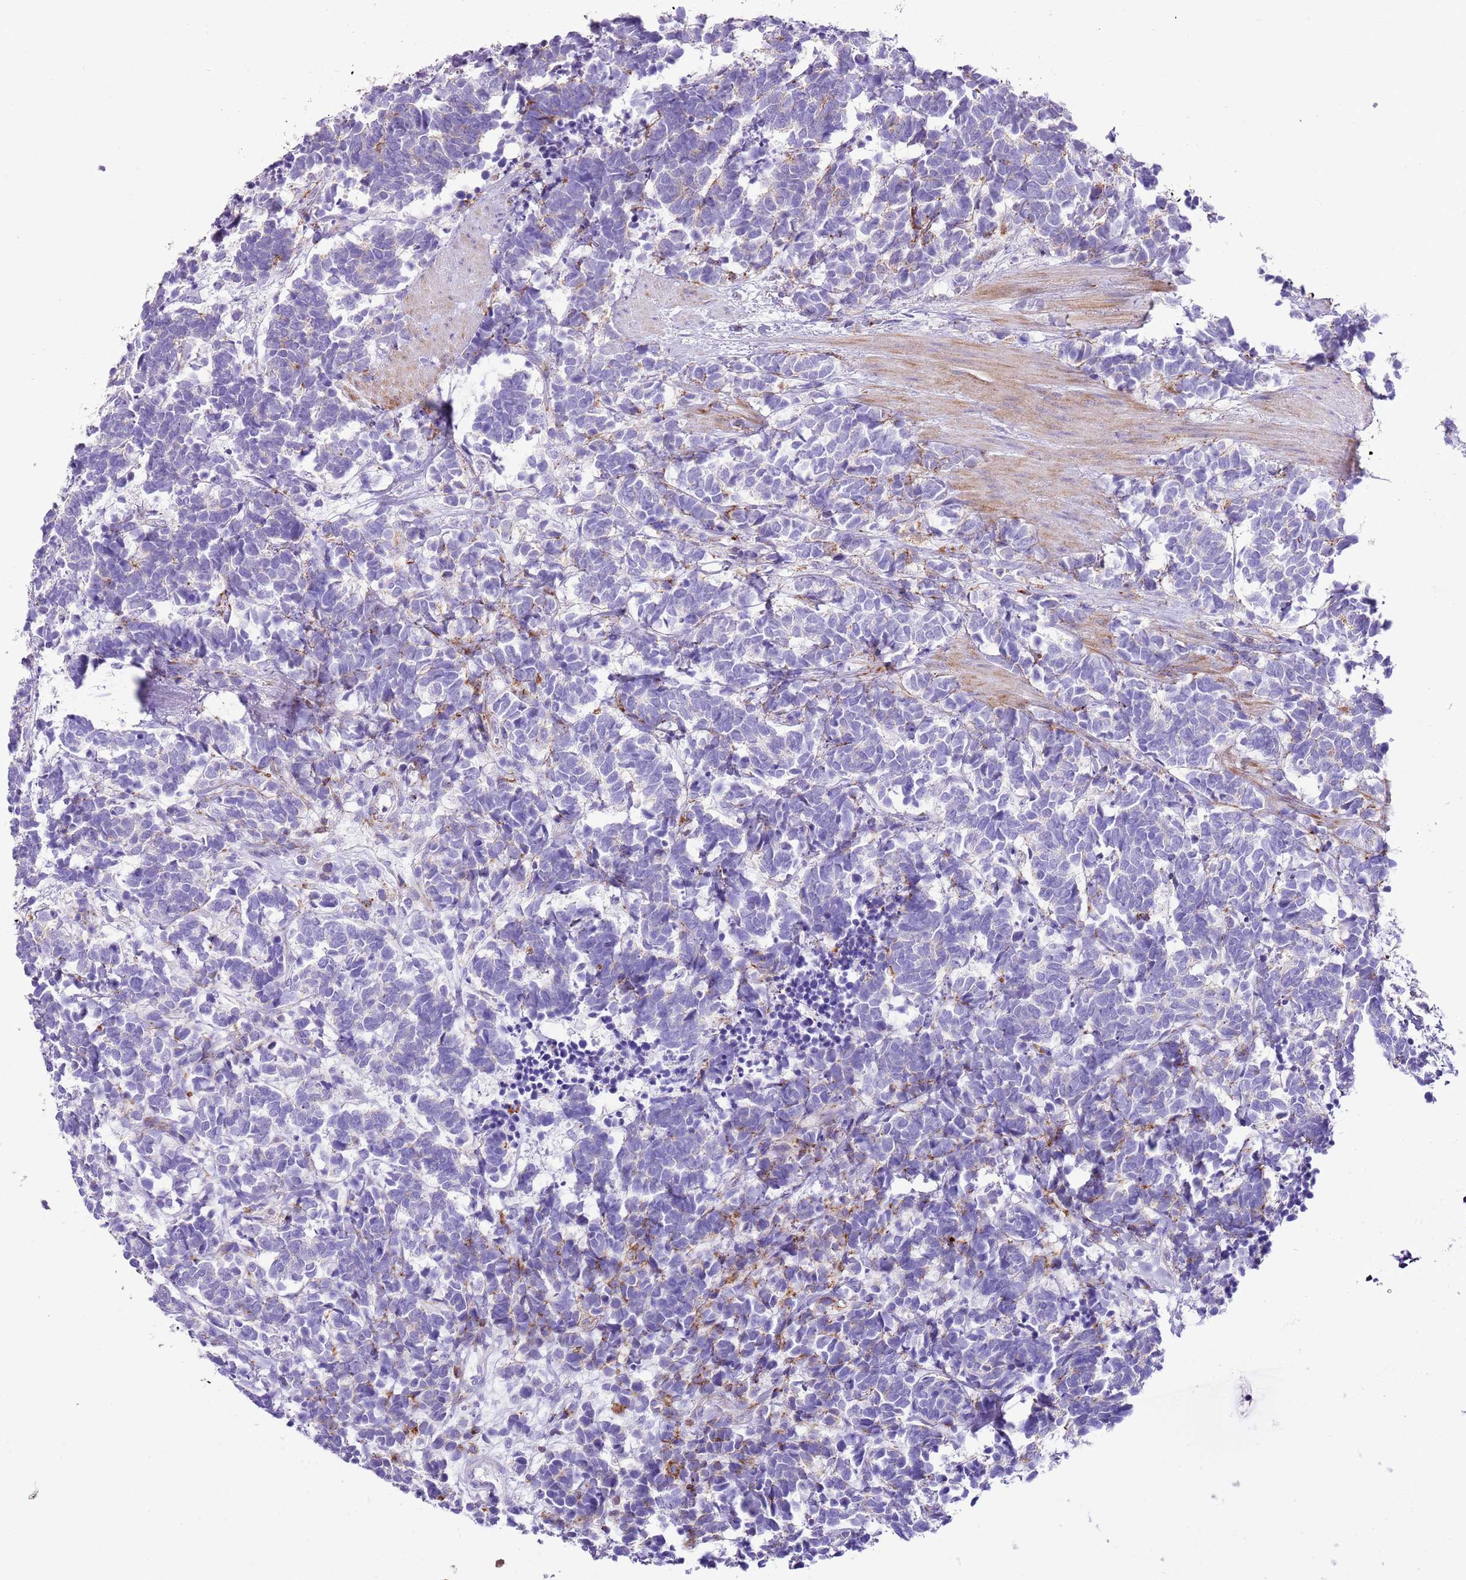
{"staining": {"intensity": "negative", "quantity": "none", "location": "none"}, "tissue": "carcinoid", "cell_type": "Tumor cells", "image_type": "cancer", "snomed": [{"axis": "morphology", "description": "Carcinoma, NOS"}, {"axis": "morphology", "description": "Carcinoid, malignant, NOS"}, {"axis": "topography", "description": "Prostate"}], "caption": "Tumor cells are negative for brown protein staining in carcinoid (malignant).", "gene": "ALDH3A1", "patient": {"sex": "male", "age": 57}}